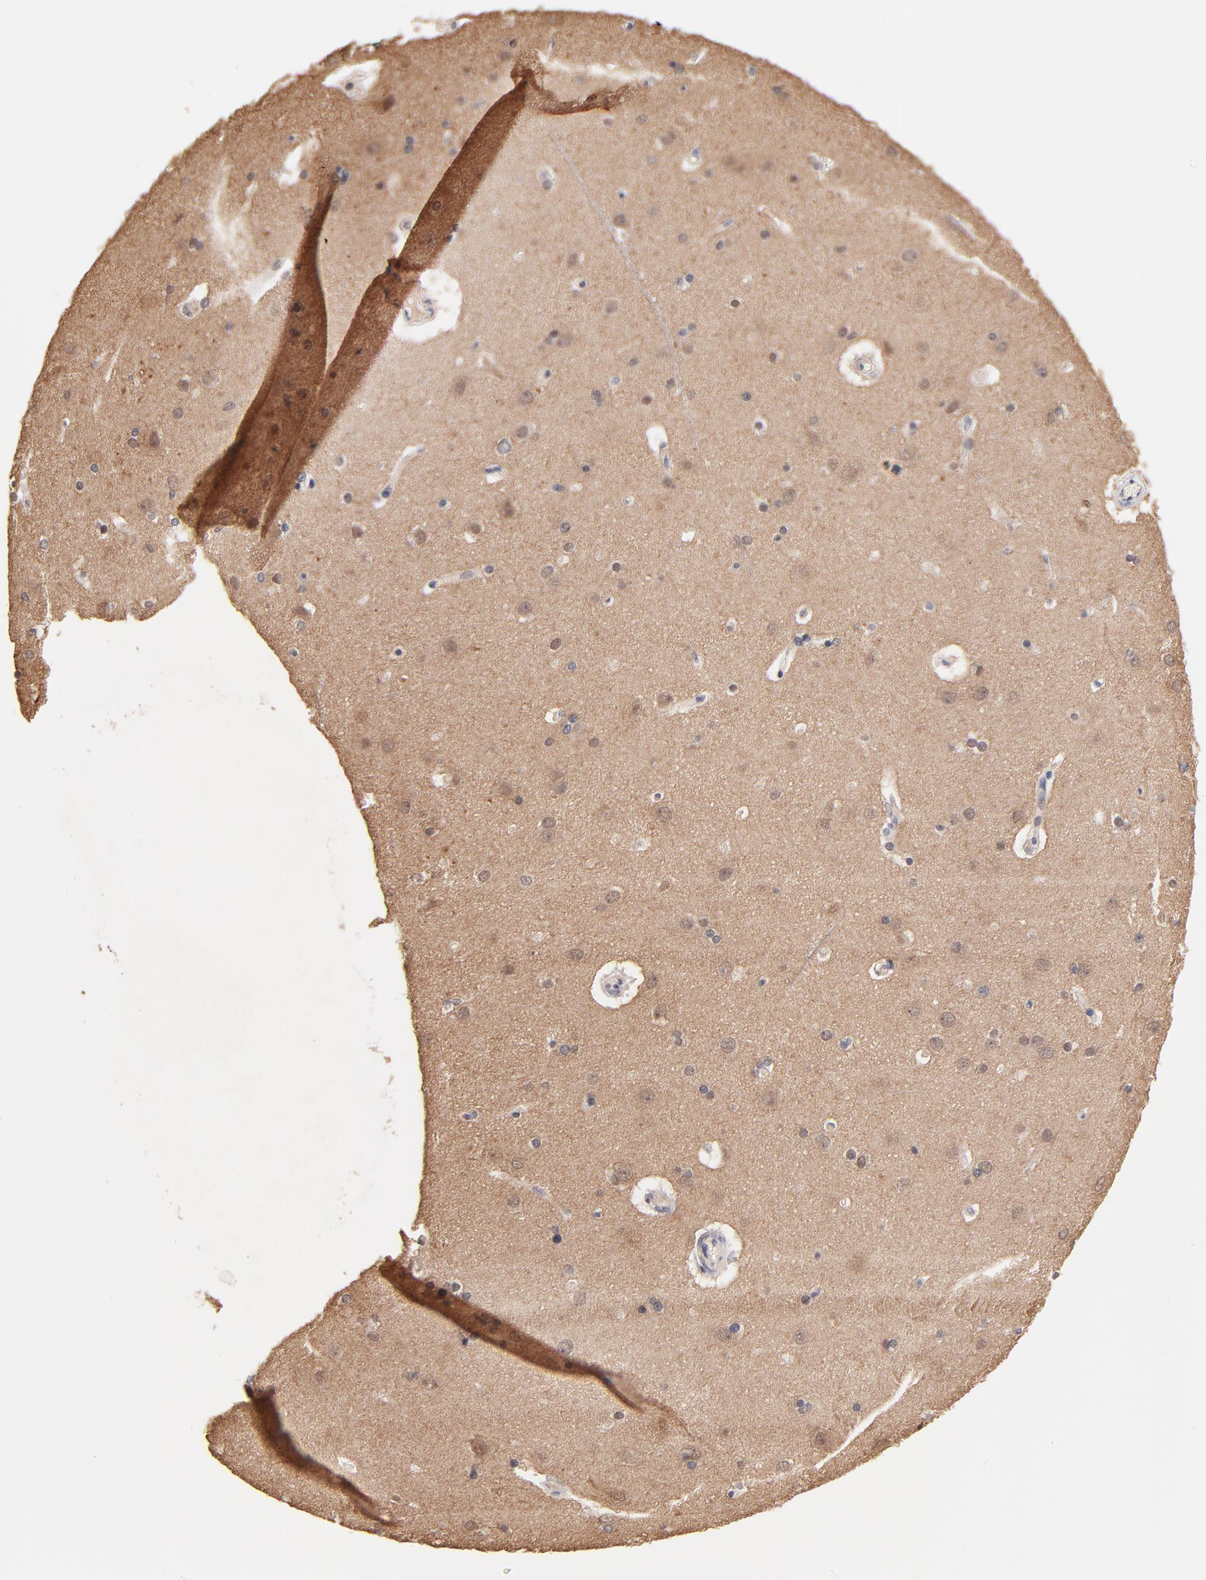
{"staining": {"intensity": "negative", "quantity": "none", "location": "none"}, "tissue": "cerebral cortex", "cell_type": "Endothelial cells", "image_type": "normal", "snomed": [{"axis": "morphology", "description": "Normal tissue, NOS"}, {"axis": "topography", "description": "Cerebral cortex"}], "caption": "An immunohistochemistry (IHC) image of unremarkable cerebral cortex is shown. There is no staining in endothelial cells of cerebral cortex.", "gene": "RIBC2", "patient": {"sex": "female", "age": 54}}